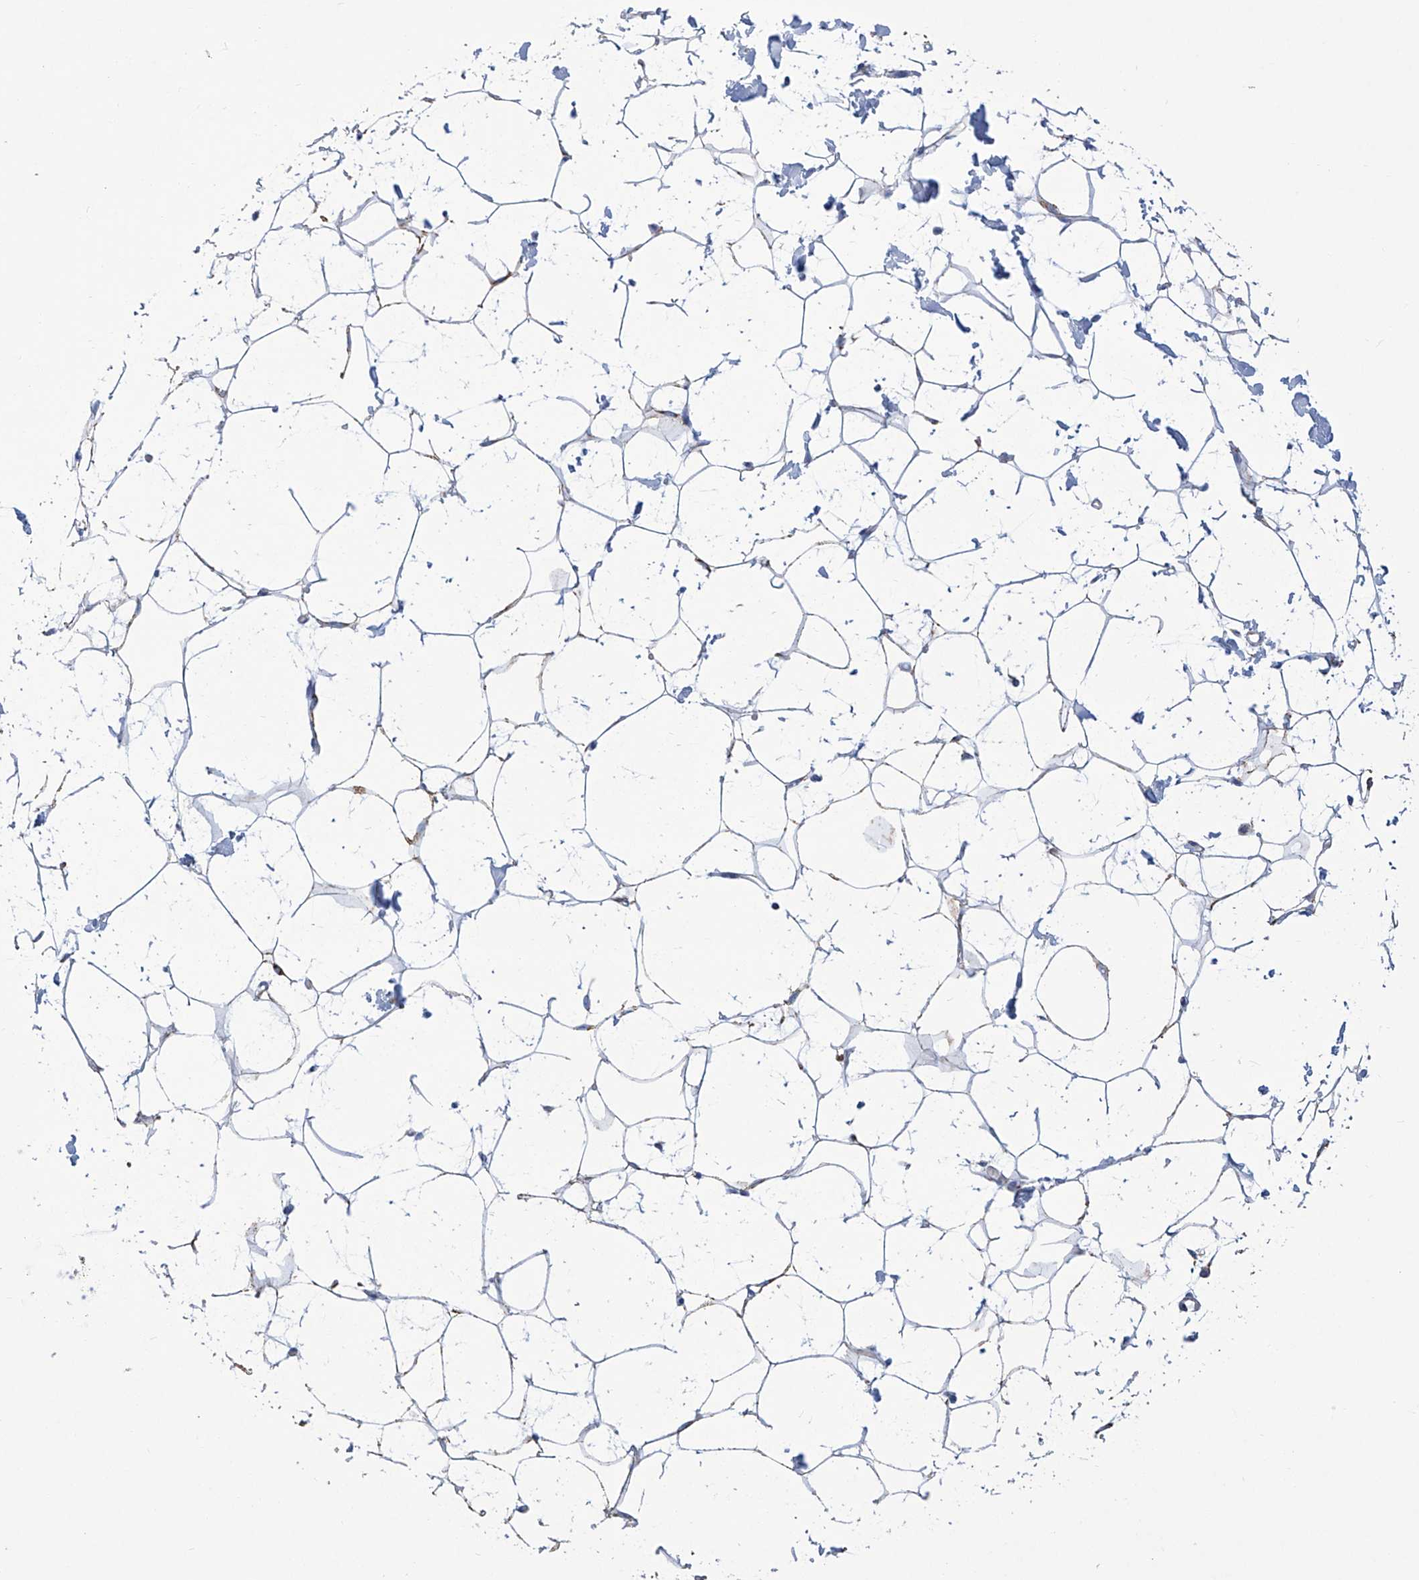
{"staining": {"intensity": "weak", "quantity": "<25%", "location": "cytoplasmic/membranous"}, "tissue": "adipose tissue", "cell_type": "Adipocytes", "image_type": "normal", "snomed": [{"axis": "morphology", "description": "Normal tissue, NOS"}, {"axis": "topography", "description": "Breast"}], "caption": "This is an immunohistochemistry image of benign human adipose tissue. There is no staining in adipocytes.", "gene": "ALDH6A1", "patient": {"sex": "female", "age": 23}}